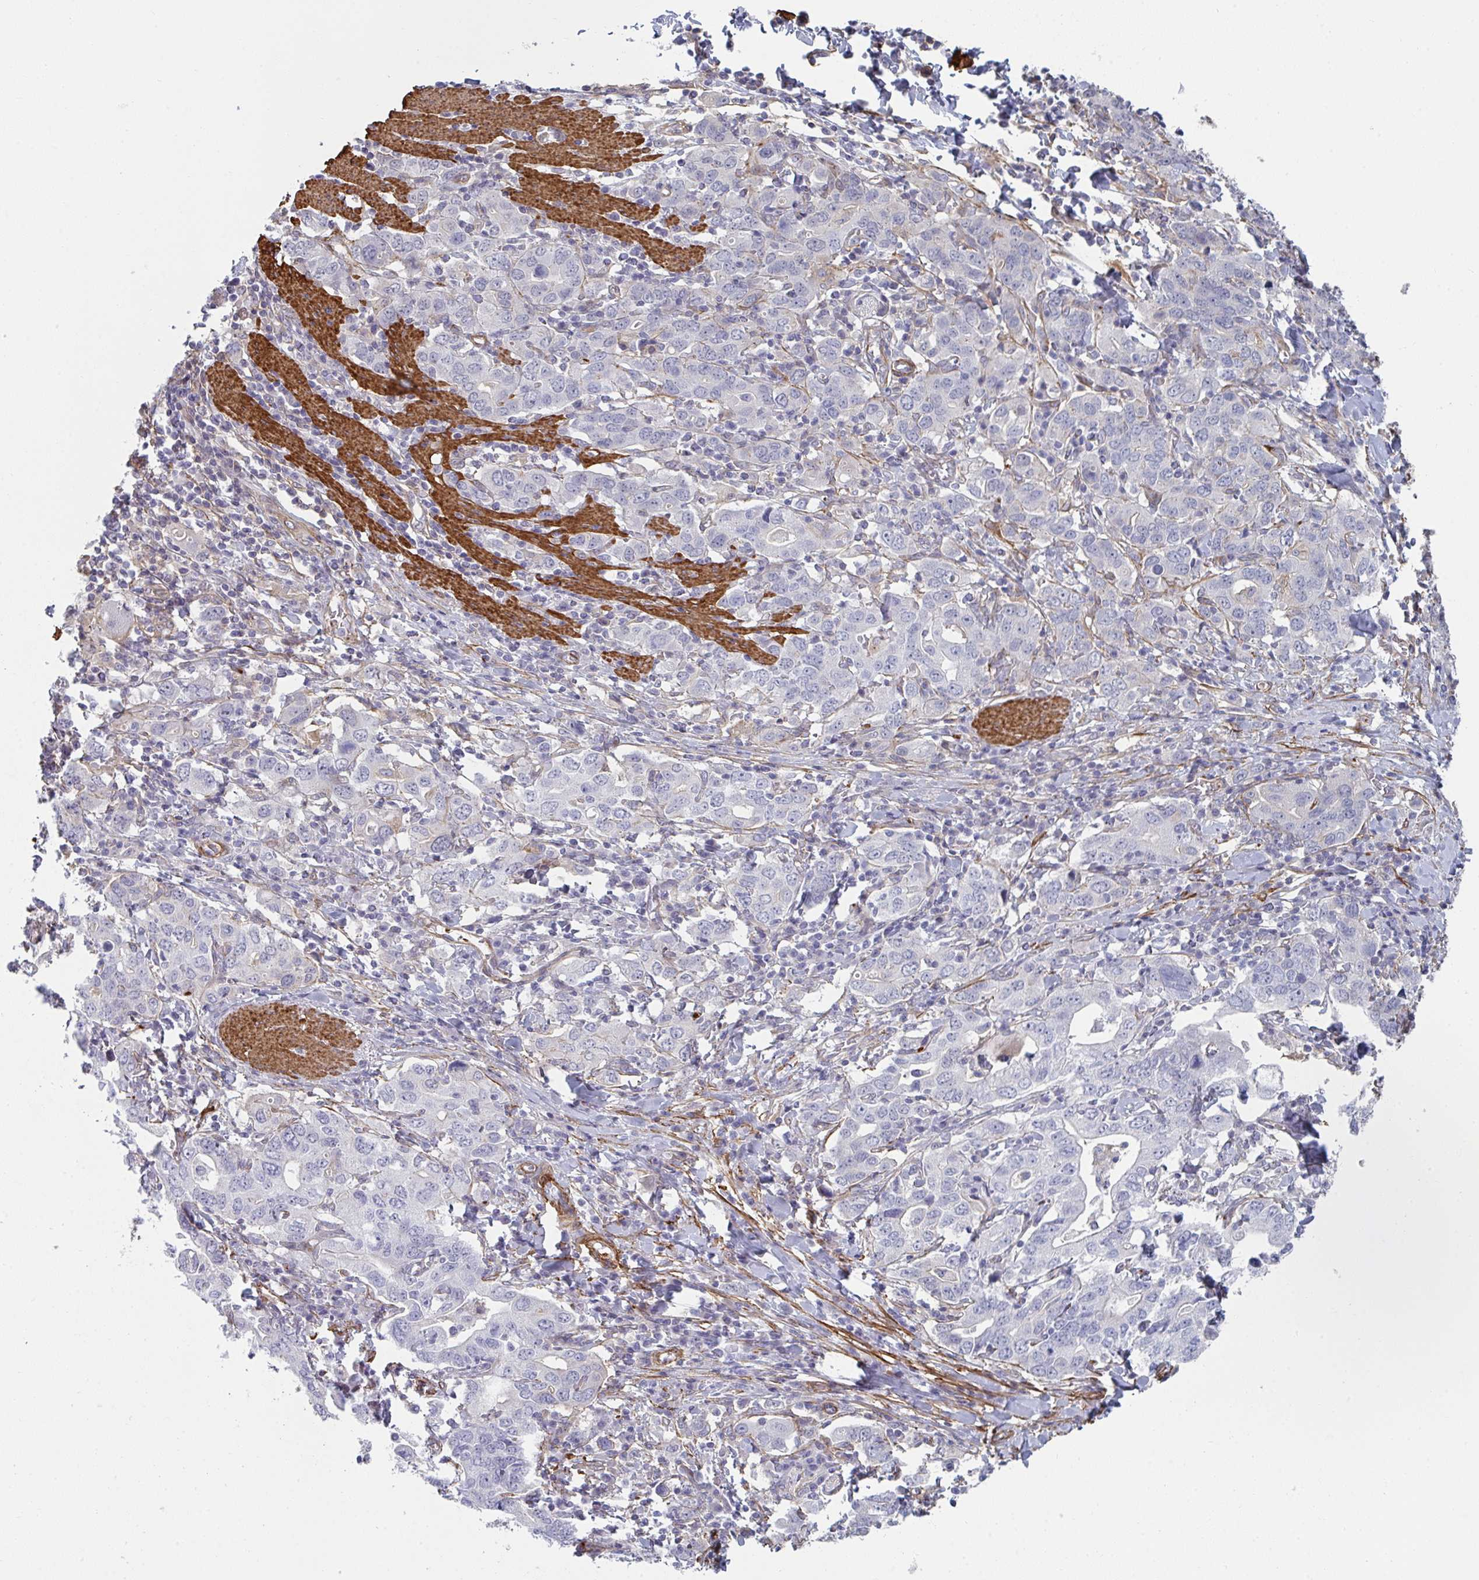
{"staining": {"intensity": "negative", "quantity": "none", "location": "none"}, "tissue": "stomach cancer", "cell_type": "Tumor cells", "image_type": "cancer", "snomed": [{"axis": "morphology", "description": "Adenocarcinoma, NOS"}, {"axis": "topography", "description": "Stomach, upper"}, {"axis": "topography", "description": "Stomach"}], "caption": "Image shows no protein positivity in tumor cells of stomach adenocarcinoma tissue.", "gene": "NEURL4", "patient": {"sex": "male", "age": 62}}